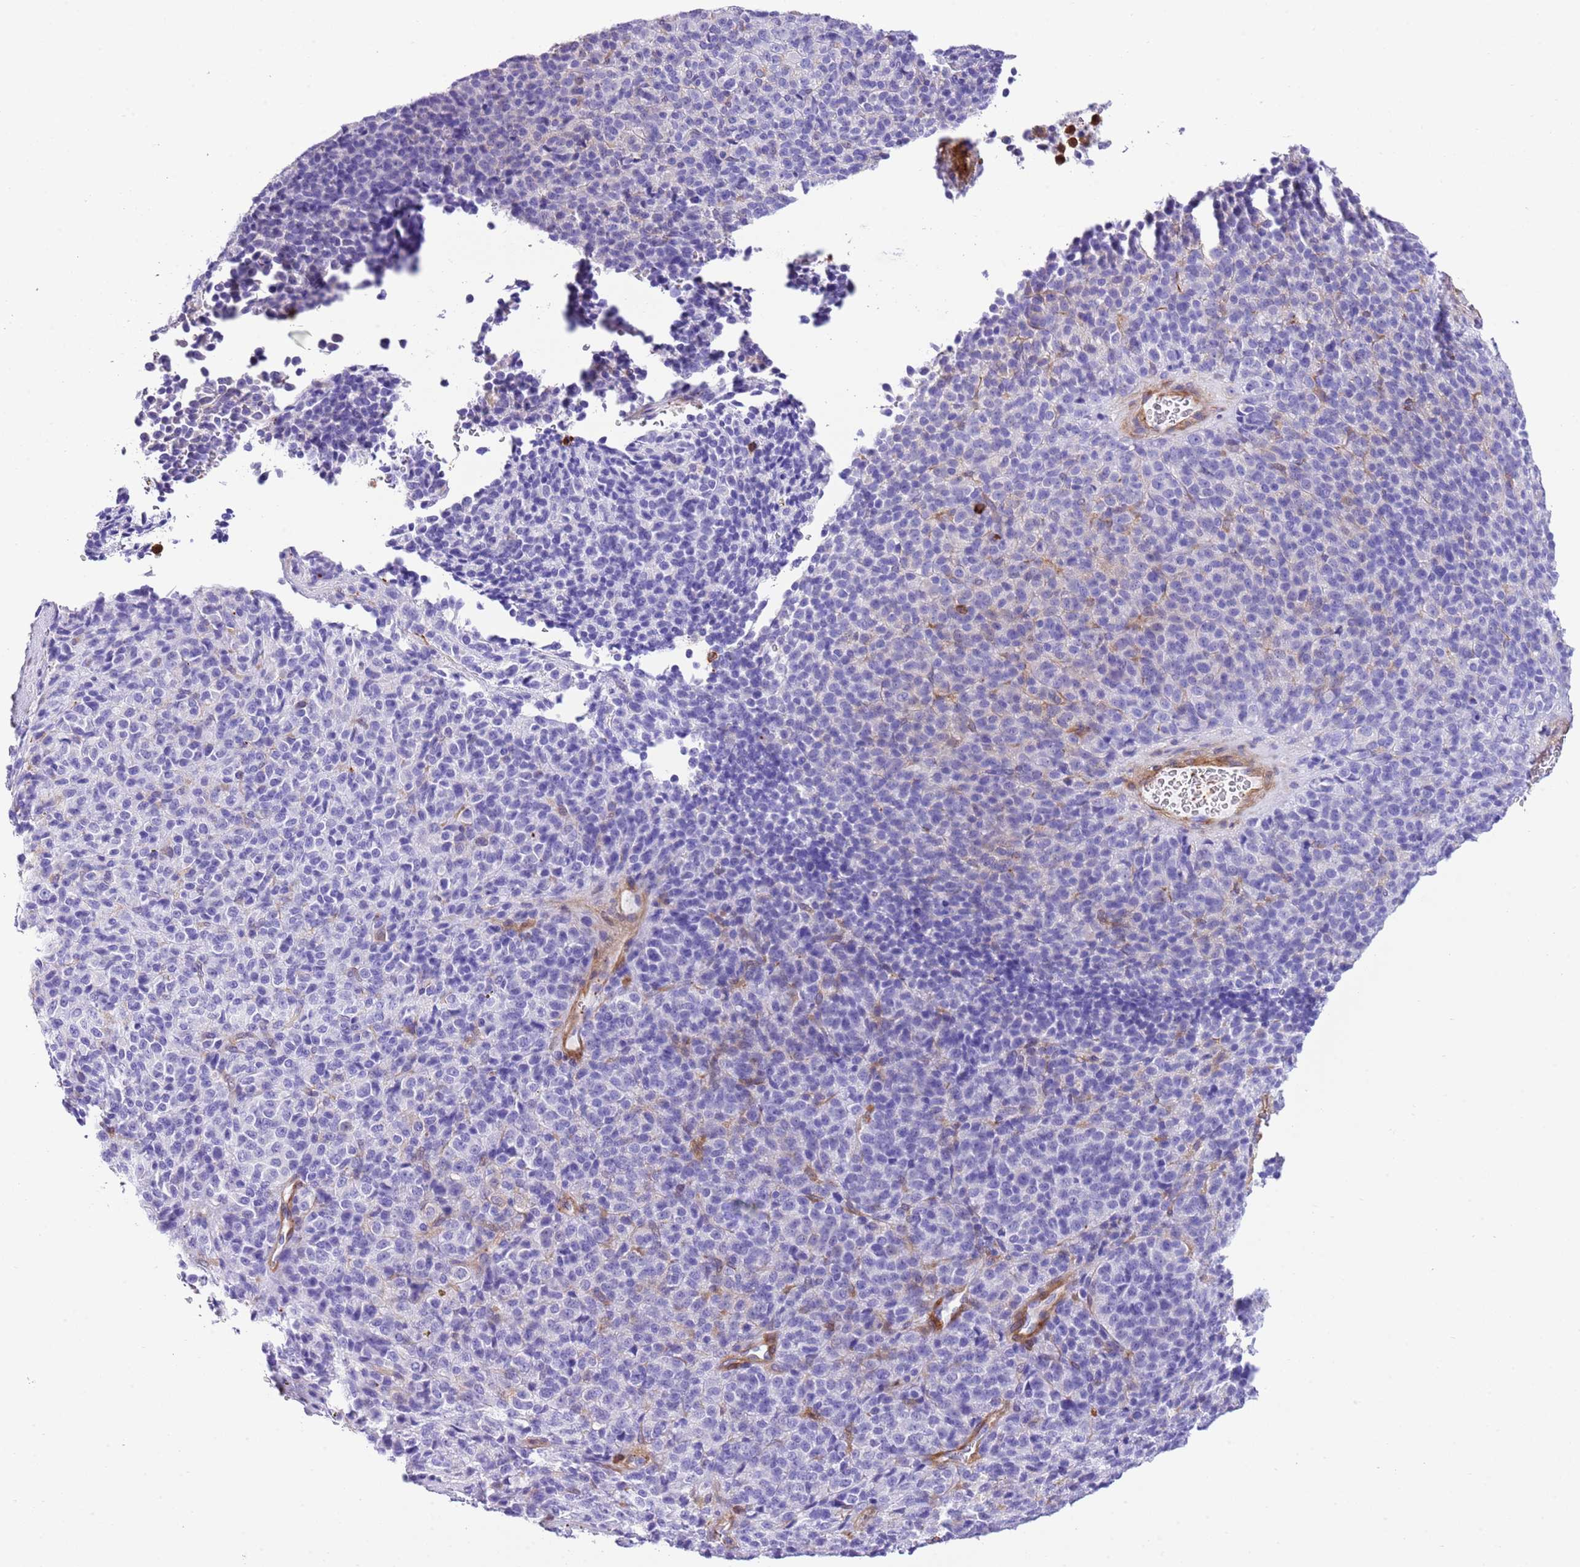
{"staining": {"intensity": "negative", "quantity": "none", "location": "none"}, "tissue": "melanoma", "cell_type": "Tumor cells", "image_type": "cancer", "snomed": [{"axis": "morphology", "description": "Malignant melanoma, Metastatic site"}, {"axis": "topography", "description": "Brain"}], "caption": "Immunohistochemistry image of human malignant melanoma (metastatic site) stained for a protein (brown), which exhibits no expression in tumor cells.", "gene": "CNN2", "patient": {"sex": "female", "age": 56}}